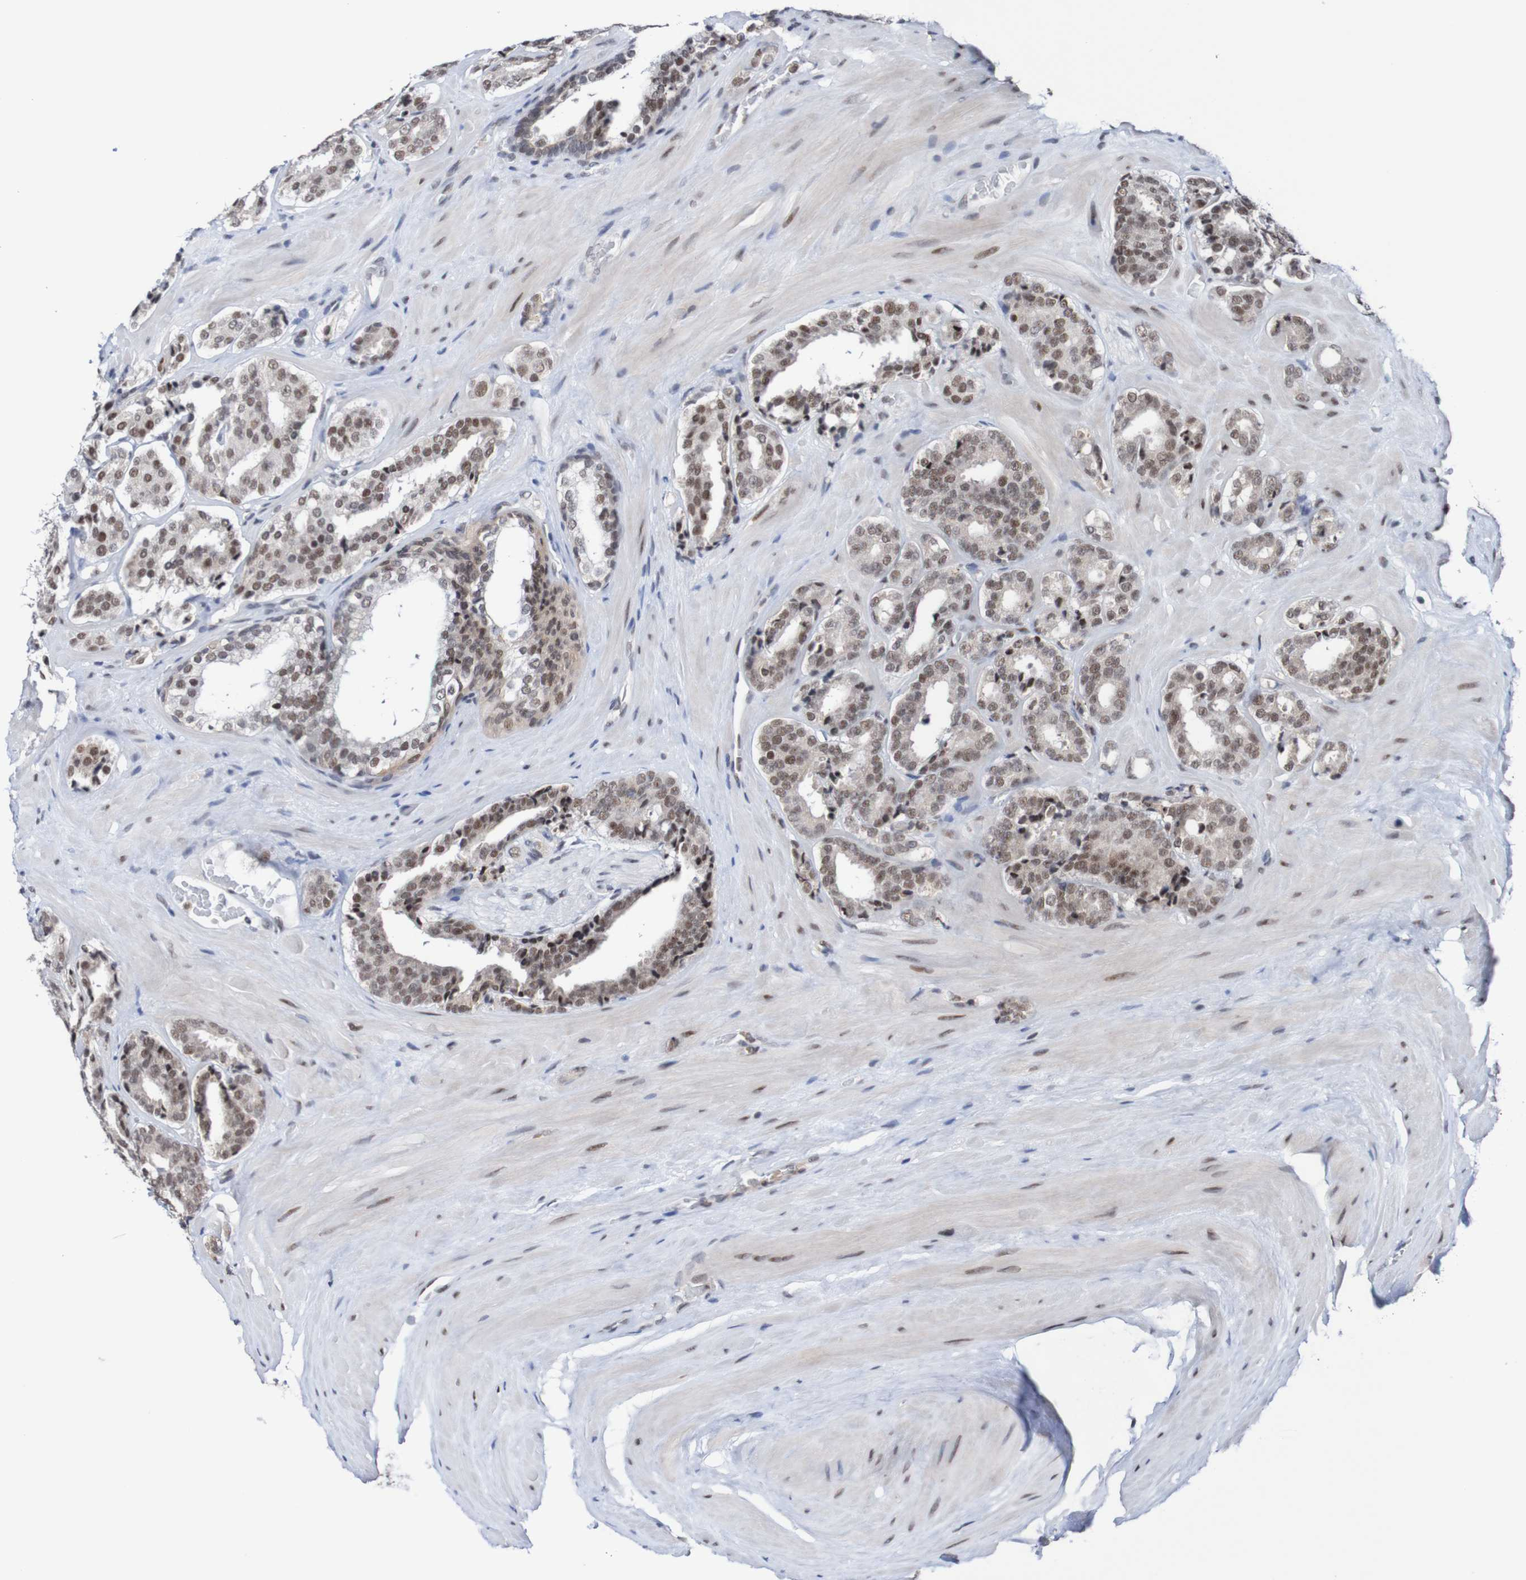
{"staining": {"intensity": "weak", "quantity": "25%-75%", "location": "nuclear"}, "tissue": "prostate cancer", "cell_type": "Tumor cells", "image_type": "cancer", "snomed": [{"axis": "morphology", "description": "Adenocarcinoma, High grade"}, {"axis": "topography", "description": "Prostate"}], "caption": "An image of human high-grade adenocarcinoma (prostate) stained for a protein shows weak nuclear brown staining in tumor cells.", "gene": "CDC5L", "patient": {"sex": "male", "age": 60}}